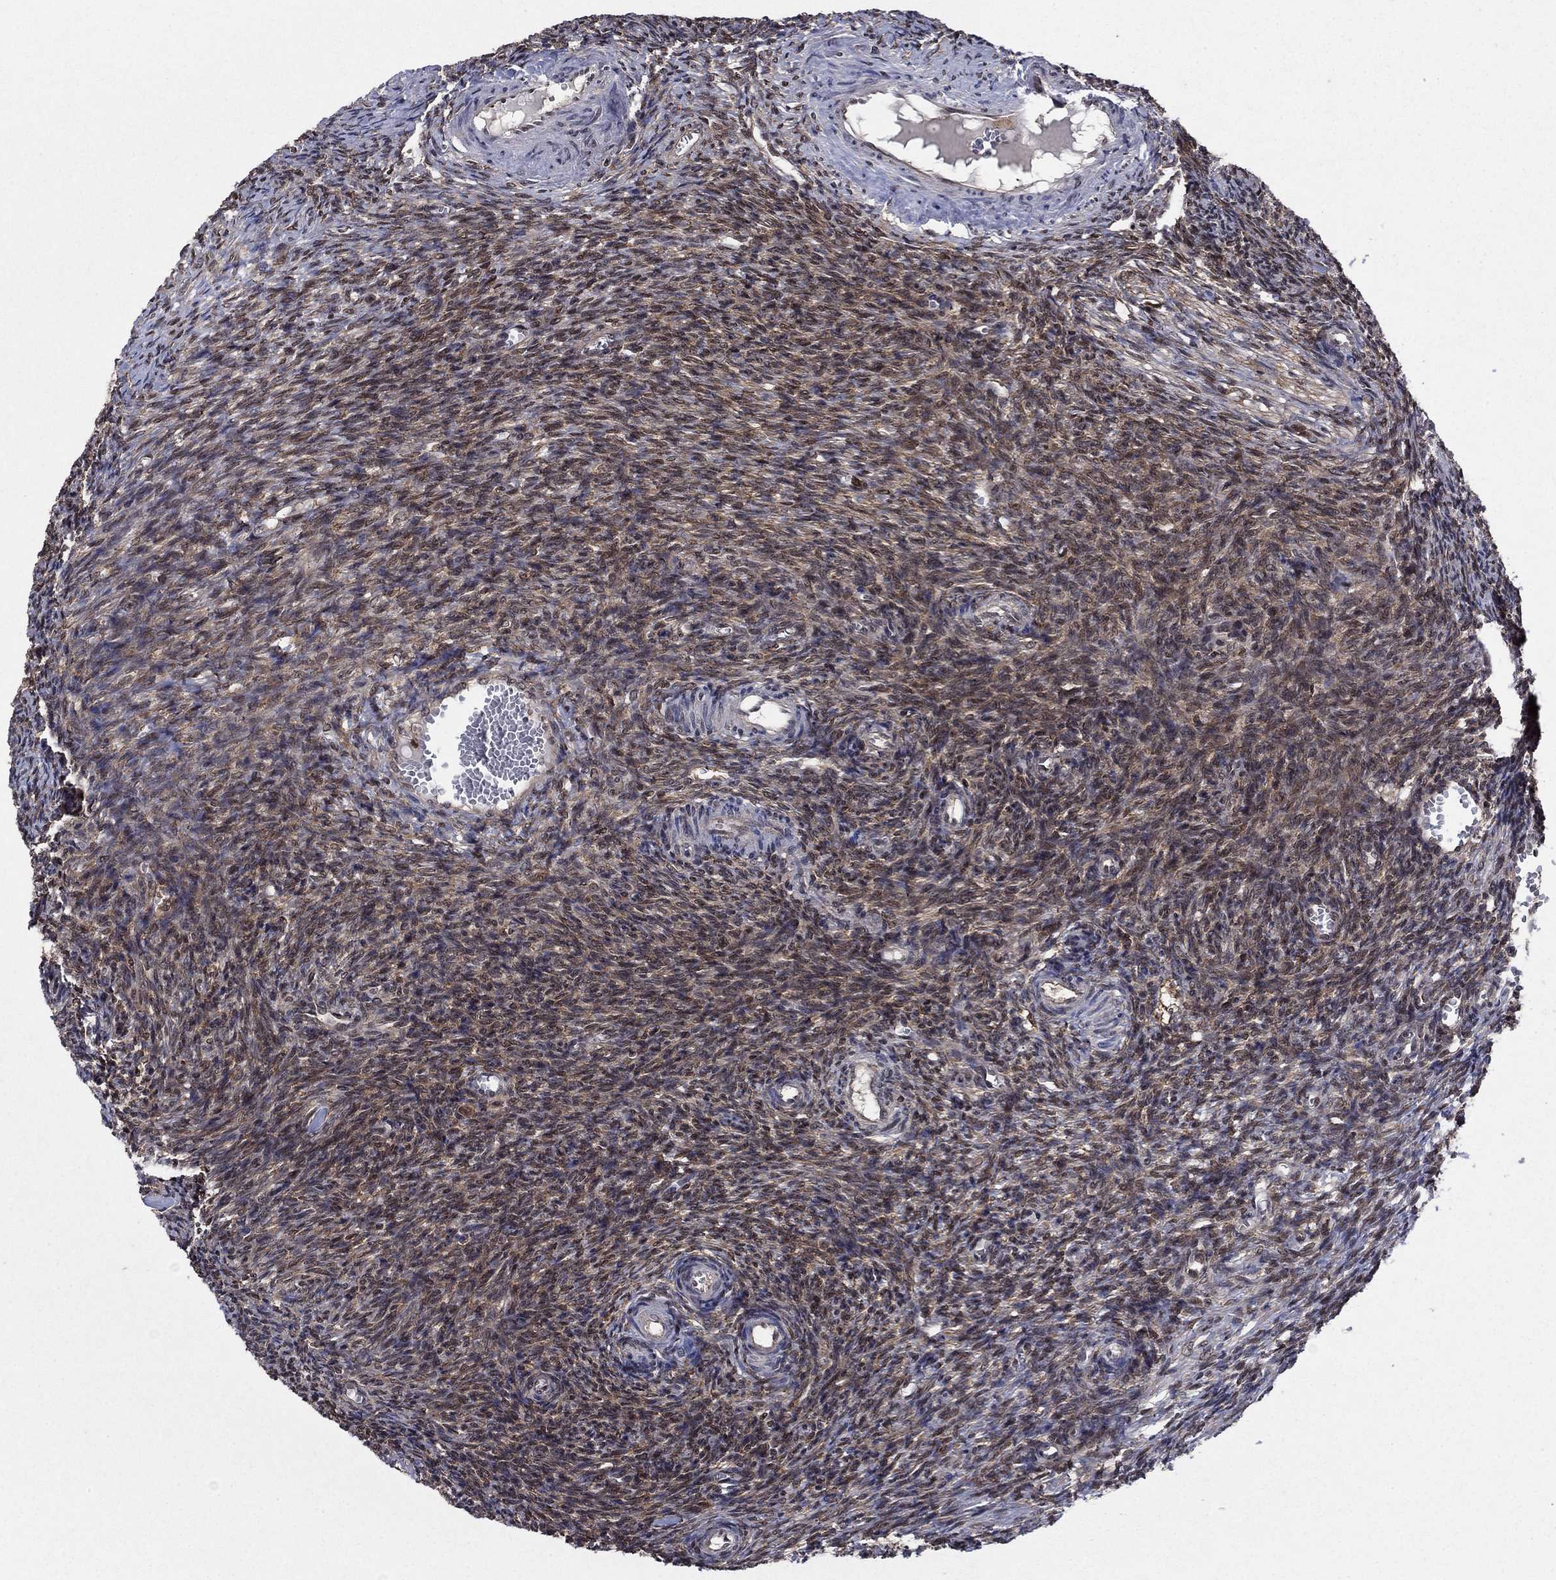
{"staining": {"intensity": "moderate", "quantity": "25%-75%", "location": "cytoplasmic/membranous"}, "tissue": "ovary", "cell_type": "Ovarian stroma cells", "image_type": "normal", "snomed": [{"axis": "morphology", "description": "Normal tissue, NOS"}, {"axis": "topography", "description": "Ovary"}], "caption": "An IHC photomicrograph of unremarkable tissue is shown. Protein staining in brown shows moderate cytoplasmic/membranous positivity in ovary within ovarian stroma cells. Immunohistochemistry (ihc) stains the protein of interest in brown and the nuclei are stained blue.", "gene": "CACYBP", "patient": {"sex": "female", "age": 27}}